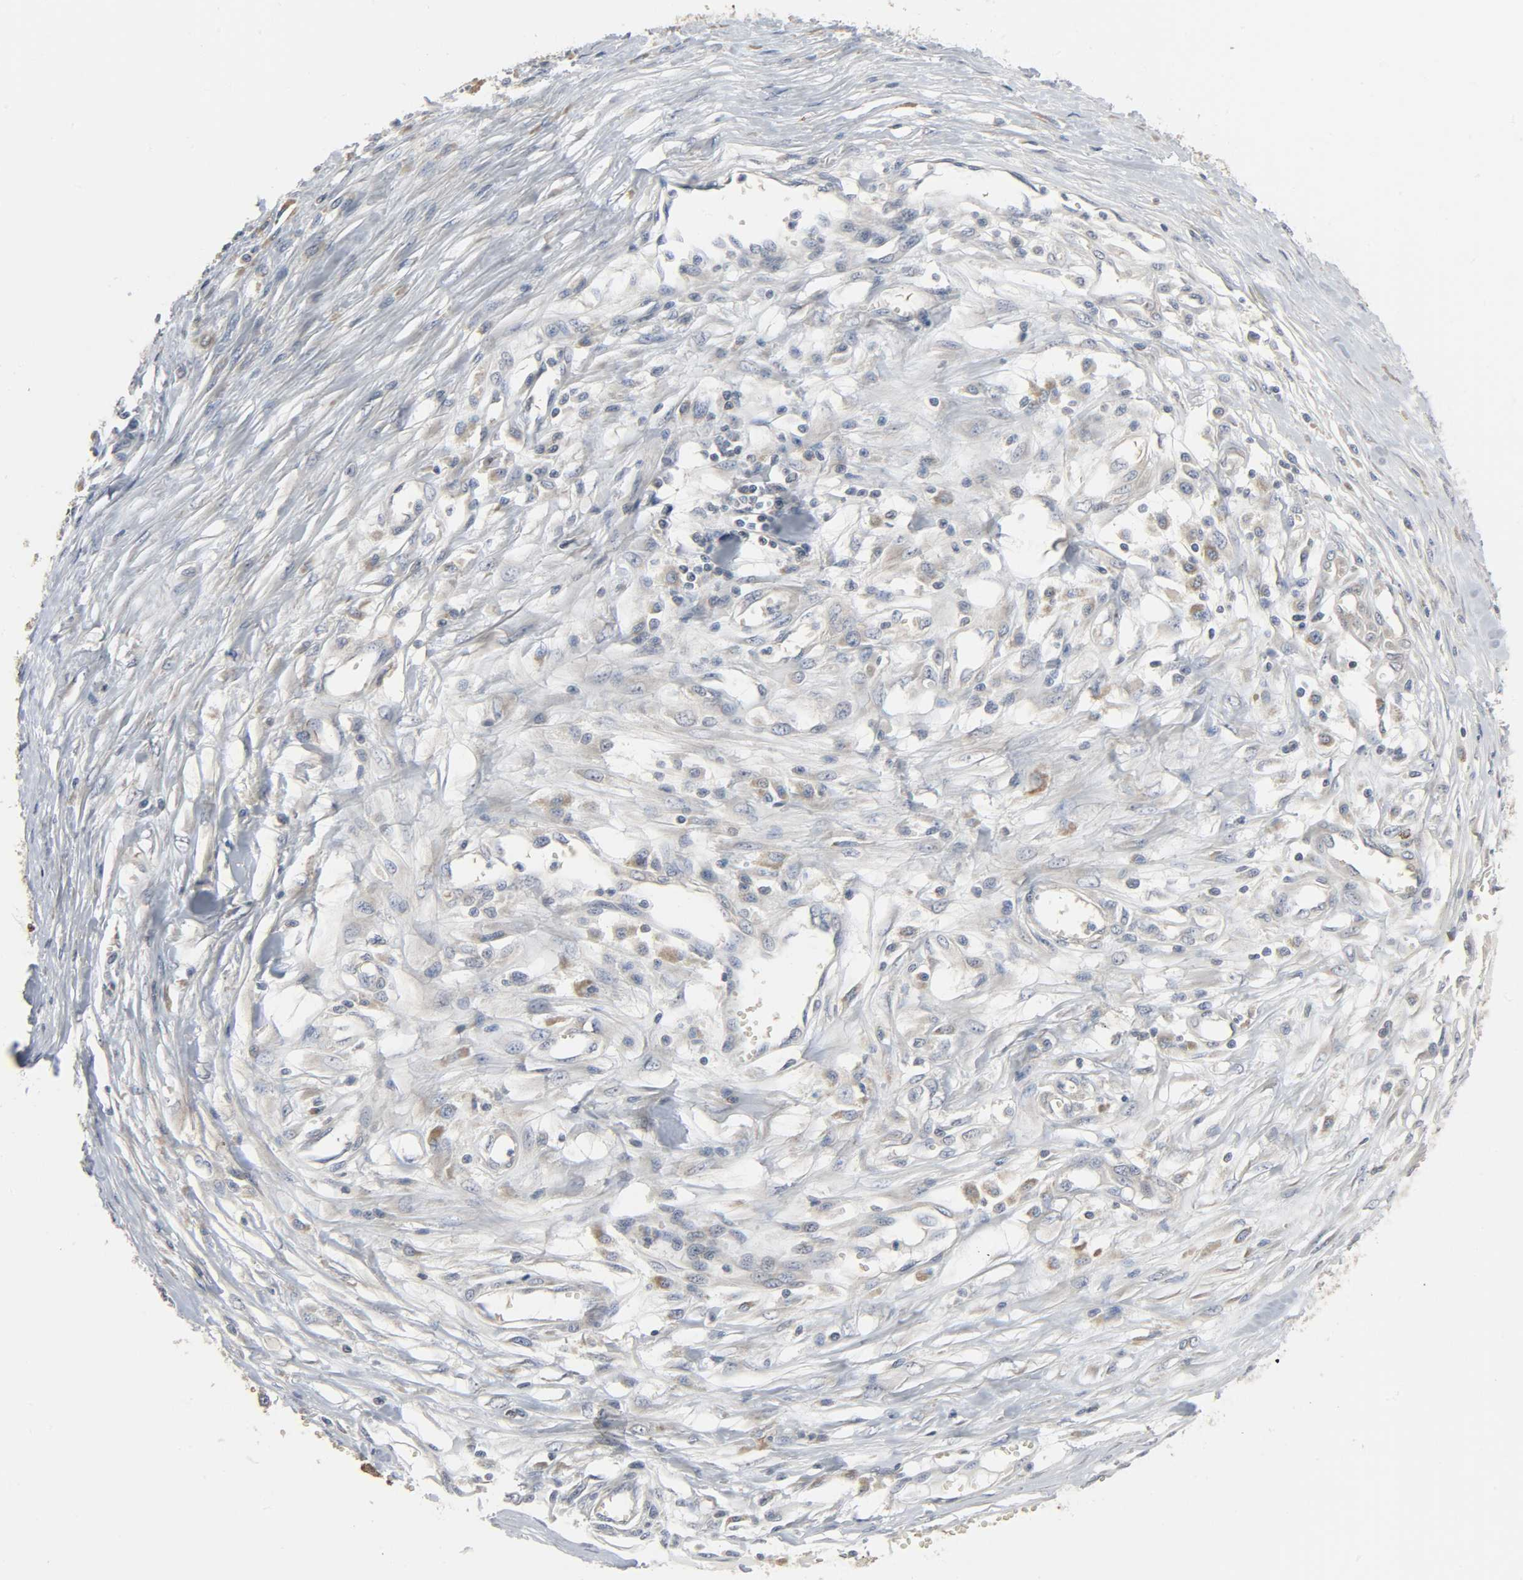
{"staining": {"intensity": "moderate", "quantity": ">75%", "location": "cytoplasmic/membranous"}, "tissue": "melanoma", "cell_type": "Tumor cells", "image_type": "cancer", "snomed": [{"axis": "morphology", "description": "Malignant melanoma, Metastatic site"}, {"axis": "topography", "description": "Lymph node"}], "caption": "A brown stain highlights moderate cytoplasmic/membranous staining of a protein in human melanoma tumor cells. (Stains: DAB in brown, nuclei in blue, Microscopy: brightfield microscopy at high magnification).", "gene": "PLEKHA2", "patient": {"sex": "male", "age": 59}}